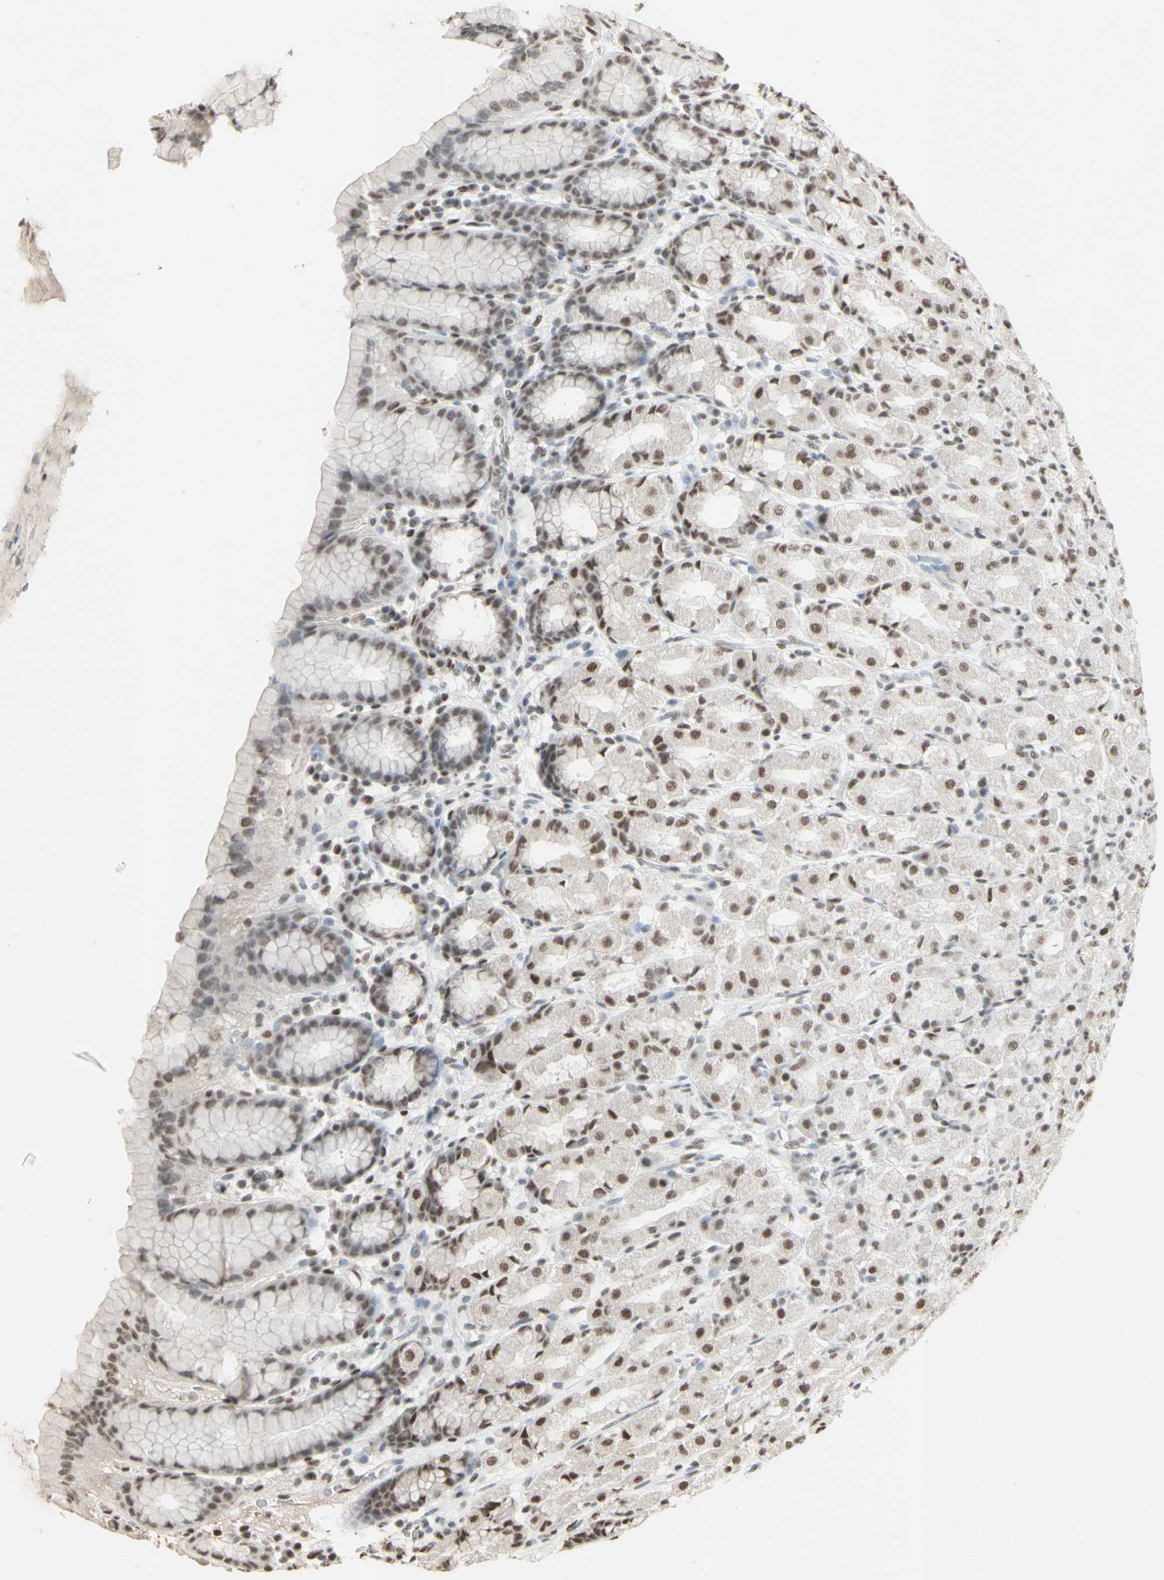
{"staining": {"intensity": "strong", "quantity": ">75%", "location": "nuclear"}, "tissue": "stomach", "cell_type": "Glandular cells", "image_type": "normal", "snomed": [{"axis": "morphology", "description": "Normal tissue, NOS"}, {"axis": "topography", "description": "Stomach, upper"}], "caption": "Glandular cells reveal high levels of strong nuclear positivity in approximately >75% of cells in benign human stomach.", "gene": "TRIM28", "patient": {"sex": "male", "age": 68}}